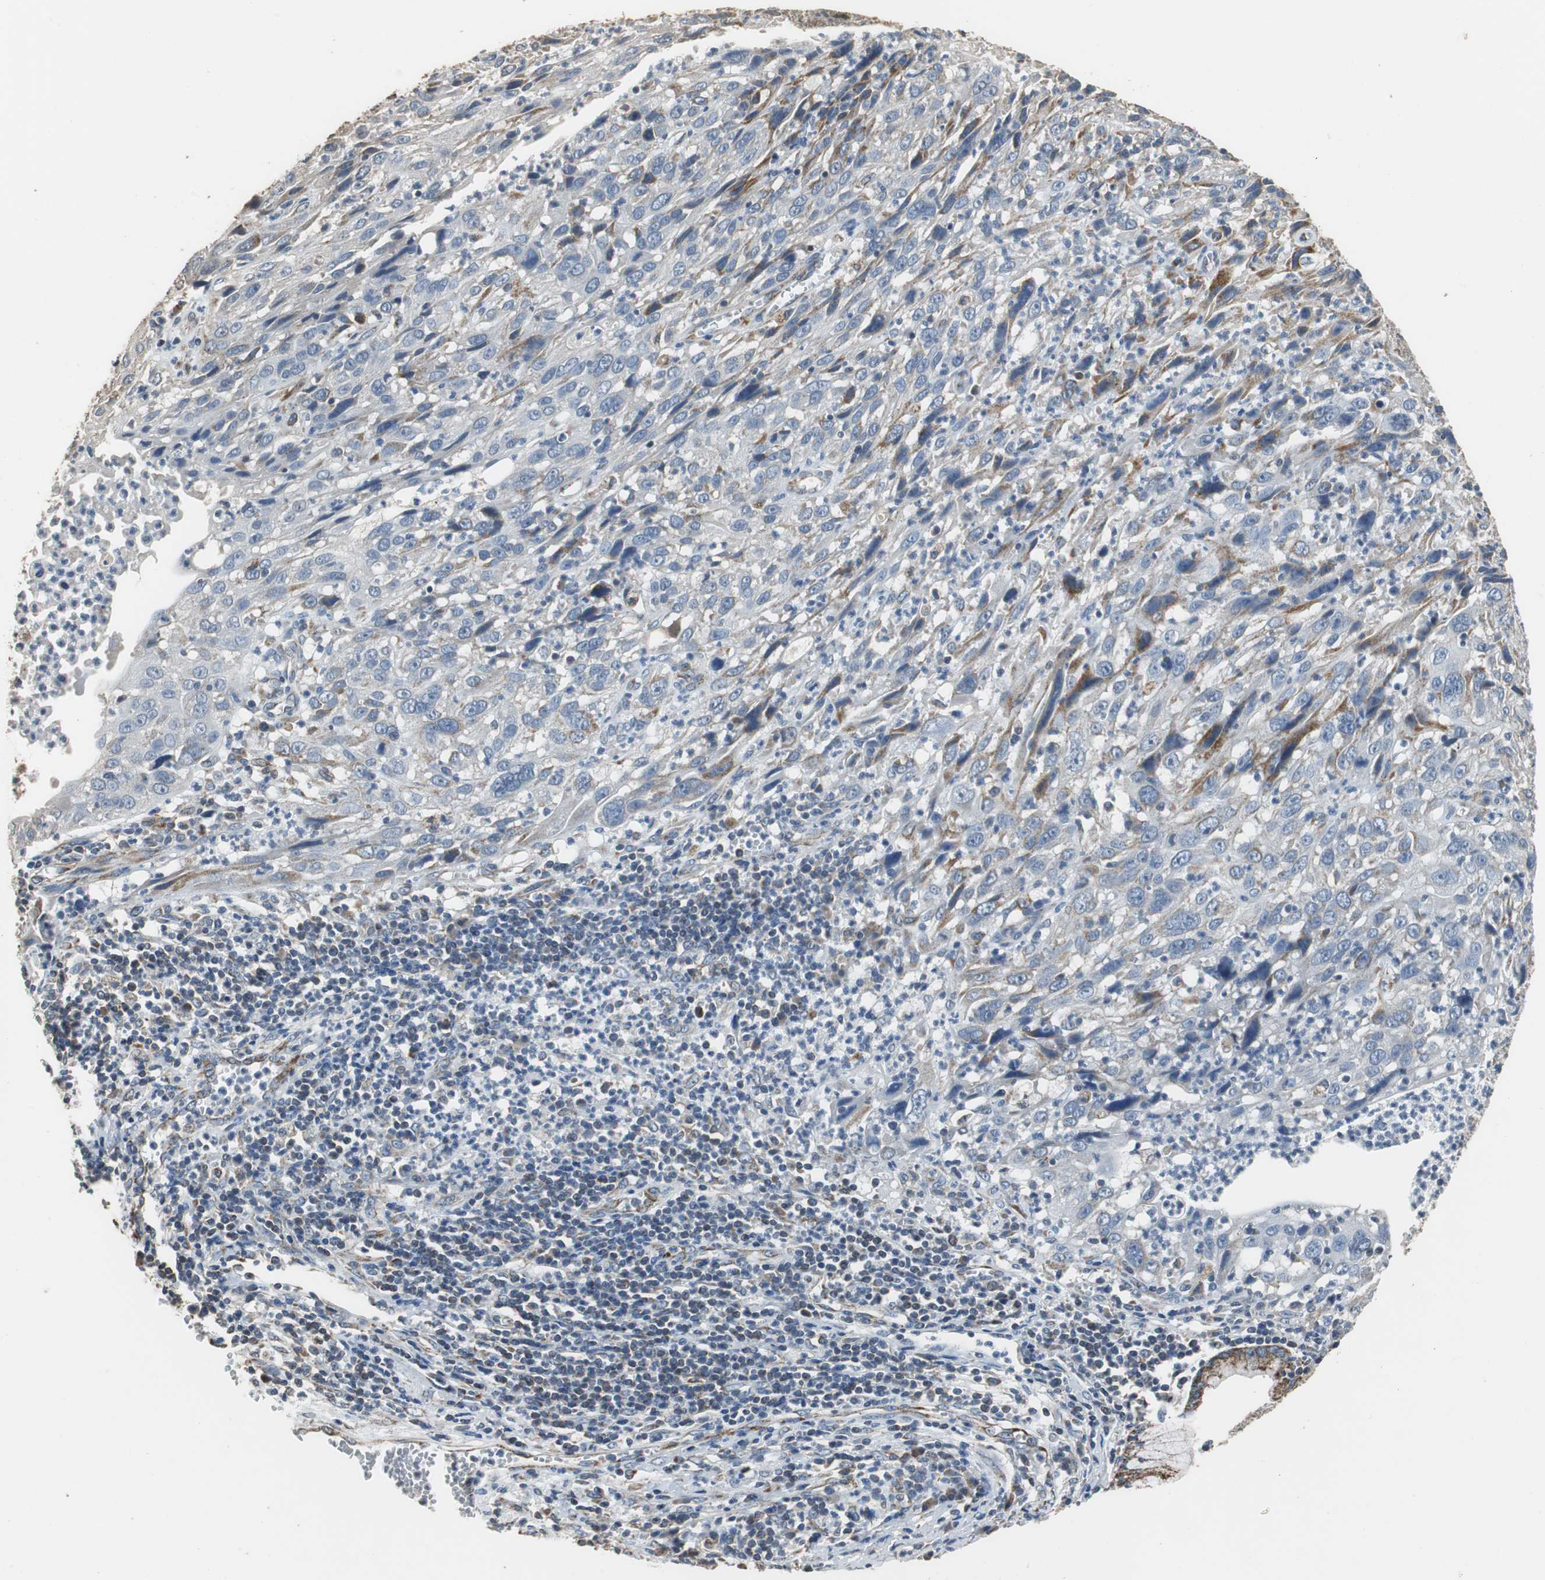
{"staining": {"intensity": "moderate", "quantity": "<25%", "location": "cytoplasmic/membranous"}, "tissue": "cervical cancer", "cell_type": "Tumor cells", "image_type": "cancer", "snomed": [{"axis": "morphology", "description": "Squamous cell carcinoma, NOS"}, {"axis": "topography", "description": "Cervix"}], "caption": "A brown stain labels moderate cytoplasmic/membranous positivity of a protein in squamous cell carcinoma (cervical) tumor cells.", "gene": "HMGCL", "patient": {"sex": "female", "age": 32}}